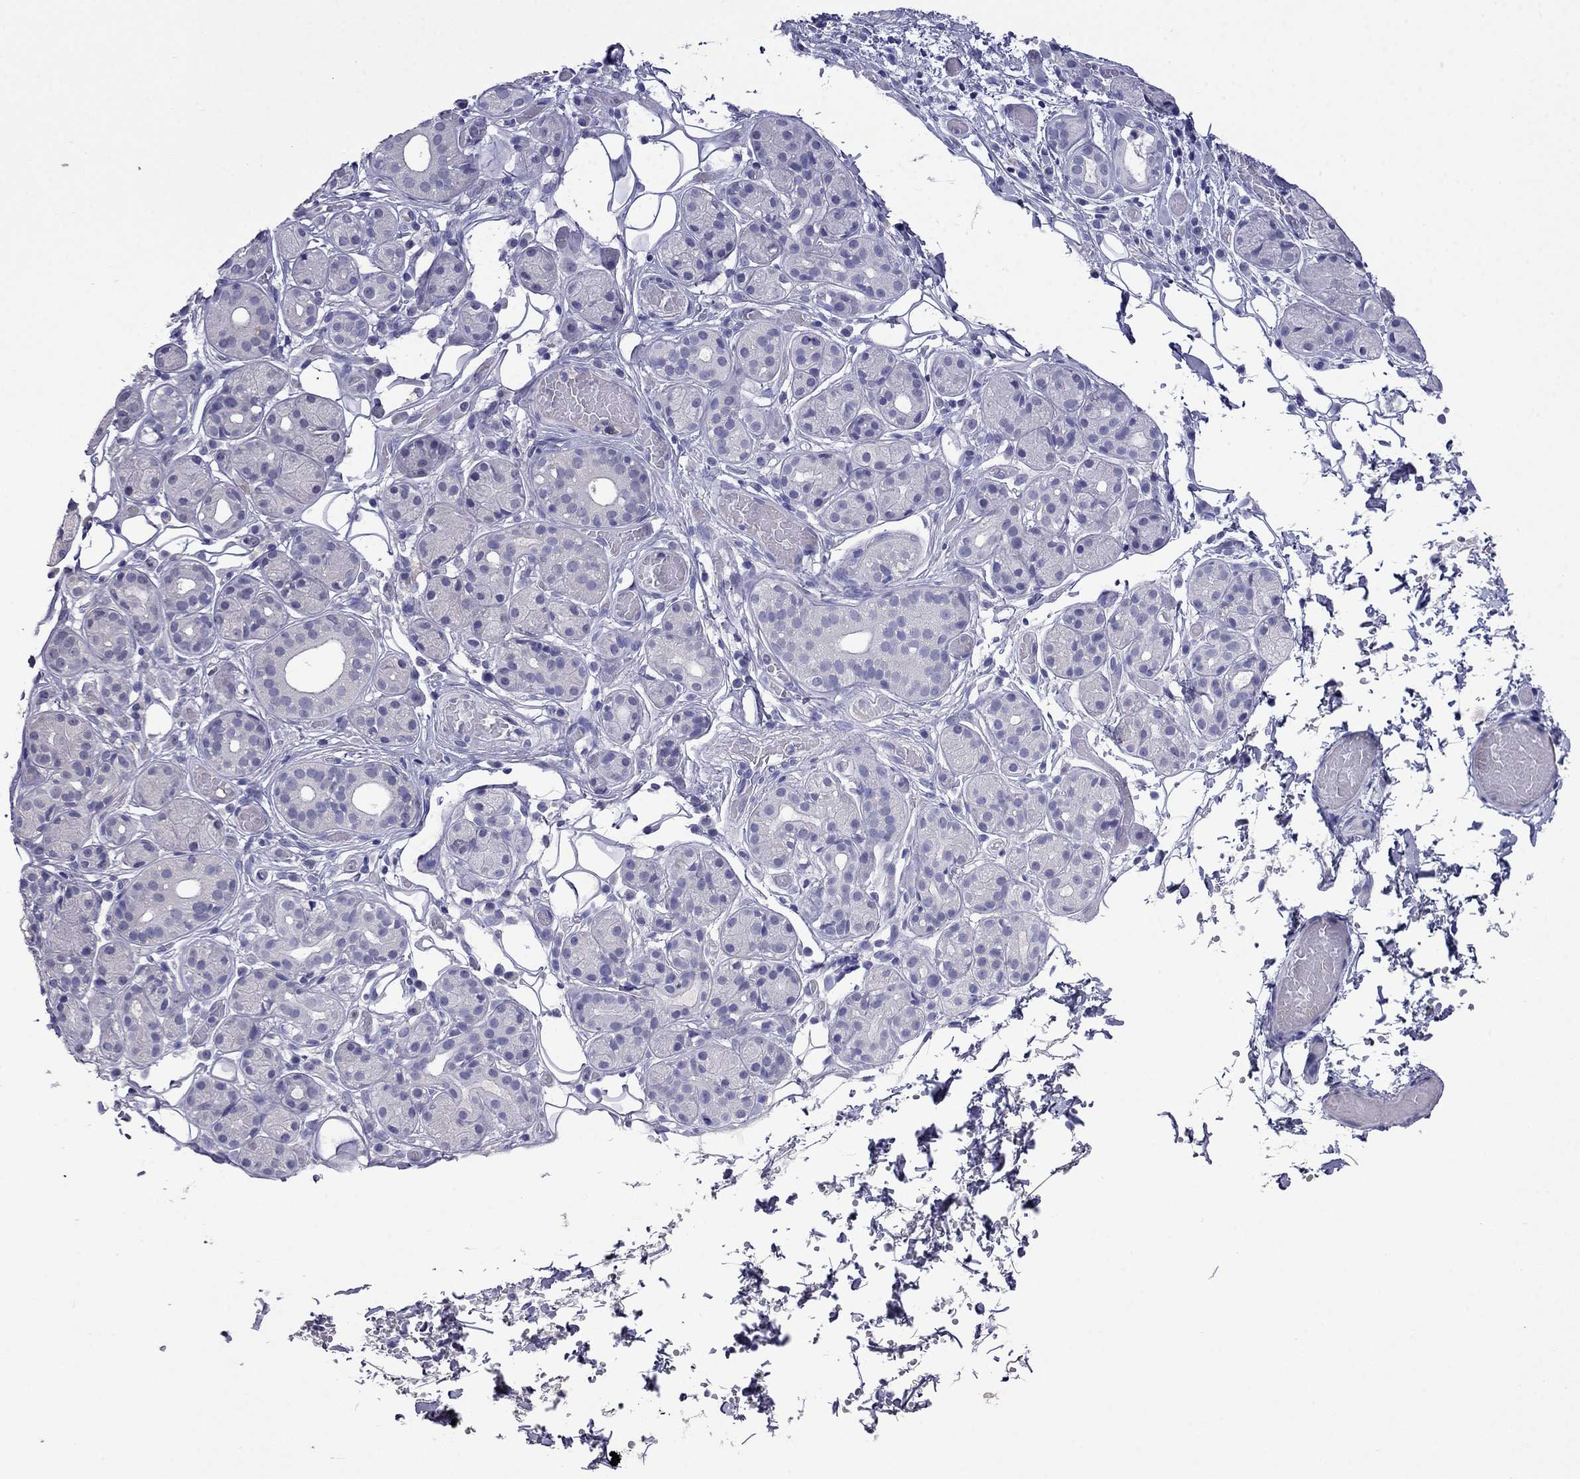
{"staining": {"intensity": "negative", "quantity": "none", "location": "none"}, "tissue": "salivary gland", "cell_type": "Glandular cells", "image_type": "normal", "snomed": [{"axis": "morphology", "description": "Normal tissue, NOS"}, {"axis": "topography", "description": "Salivary gland"}, {"axis": "topography", "description": "Peripheral nerve tissue"}], "caption": "Human salivary gland stained for a protein using immunohistochemistry (IHC) demonstrates no expression in glandular cells.", "gene": "MYO15A", "patient": {"sex": "male", "age": 71}}